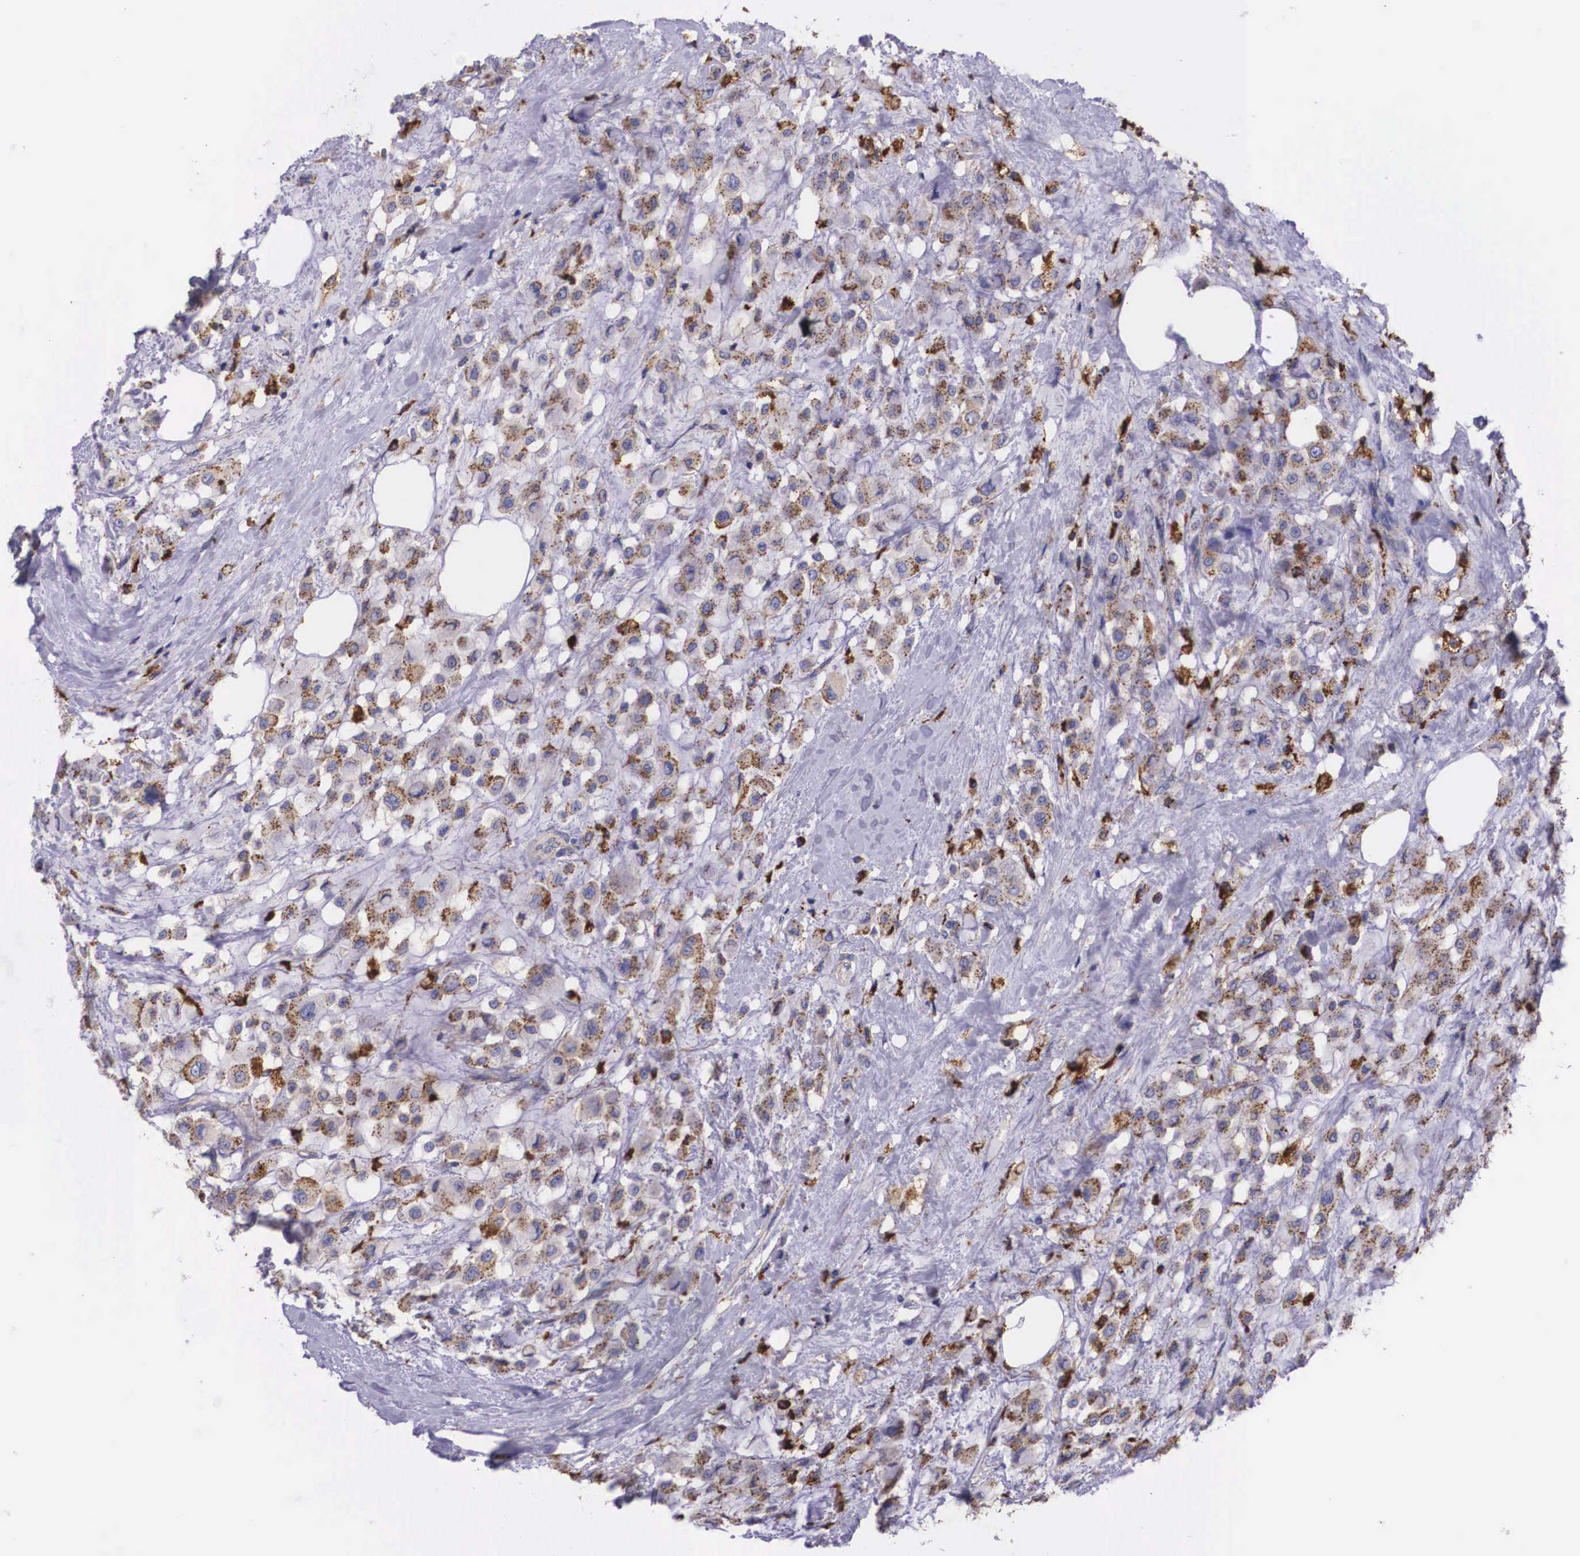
{"staining": {"intensity": "moderate", "quantity": ">75%", "location": "cytoplasmic/membranous"}, "tissue": "breast cancer", "cell_type": "Tumor cells", "image_type": "cancer", "snomed": [{"axis": "morphology", "description": "Lobular carcinoma"}, {"axis": "topography", "description": "Breast"}], "caption": "Immunohistochemical staining of breast lobular carcinoma reveals medium levels of moderate cytoplasmic/membranous protein staining in approximately >75% of tumor cells.", "gene": "NAGA", "patient": {"sex": "female", "age": 85}}